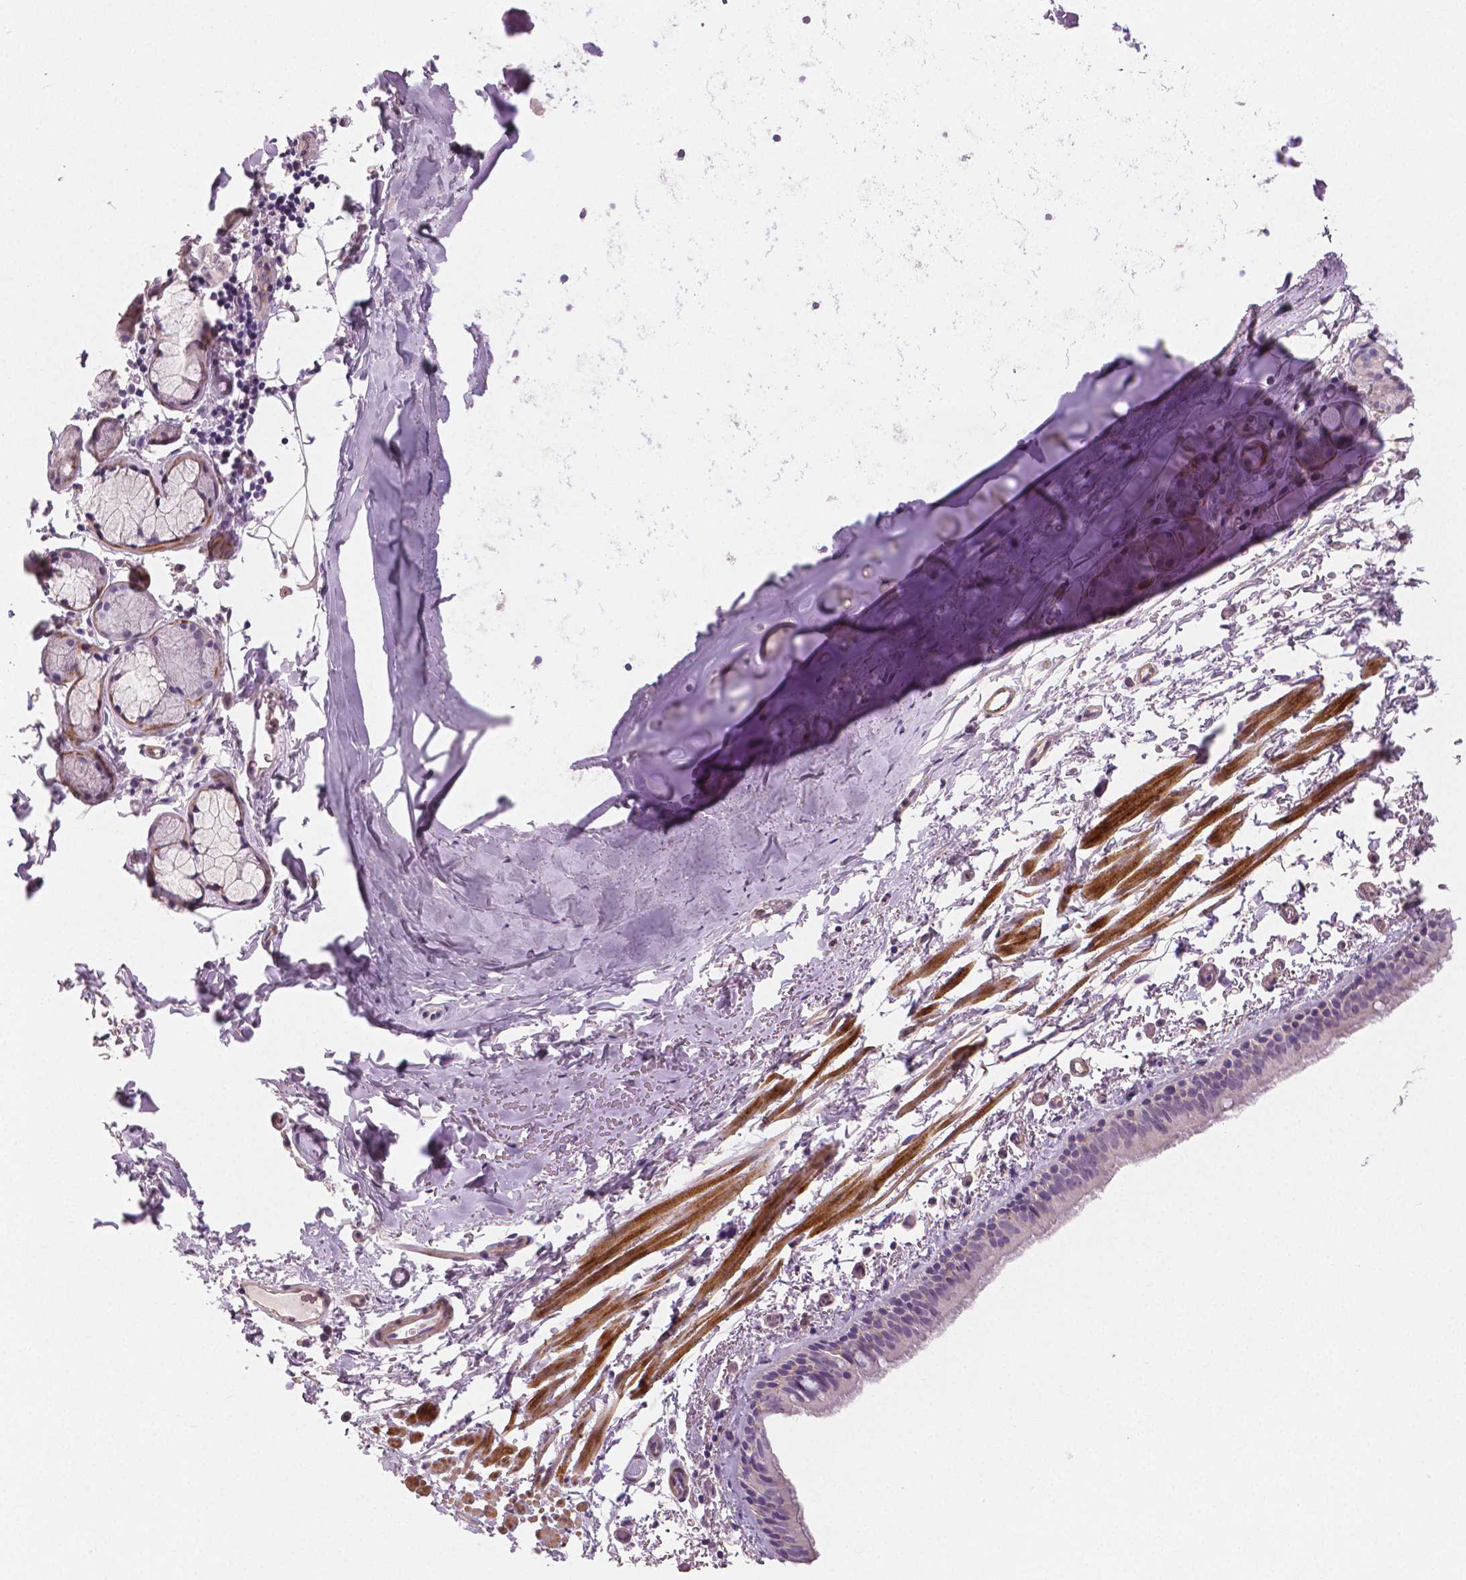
{"staining": {"intensity": "negative", "quantity": "none", "location": "none"}, "tissue": "bronchus", "cell_type": "Respiratory epithelial cells", "image_type": "normal", "snomed": [{"axis": "morphology", "description": "Normal tissue, NOS"}, {"axis": "topography", "description": "Bronchus"}], "caption": "Protein analysis of normal bronchus demonstrates no significant expression in respiratory epithelial cells. (IHC, brightfield microscopy, high magnification).", "gene": "FLT1", "patient": {"sex": "female", "age": 61}}